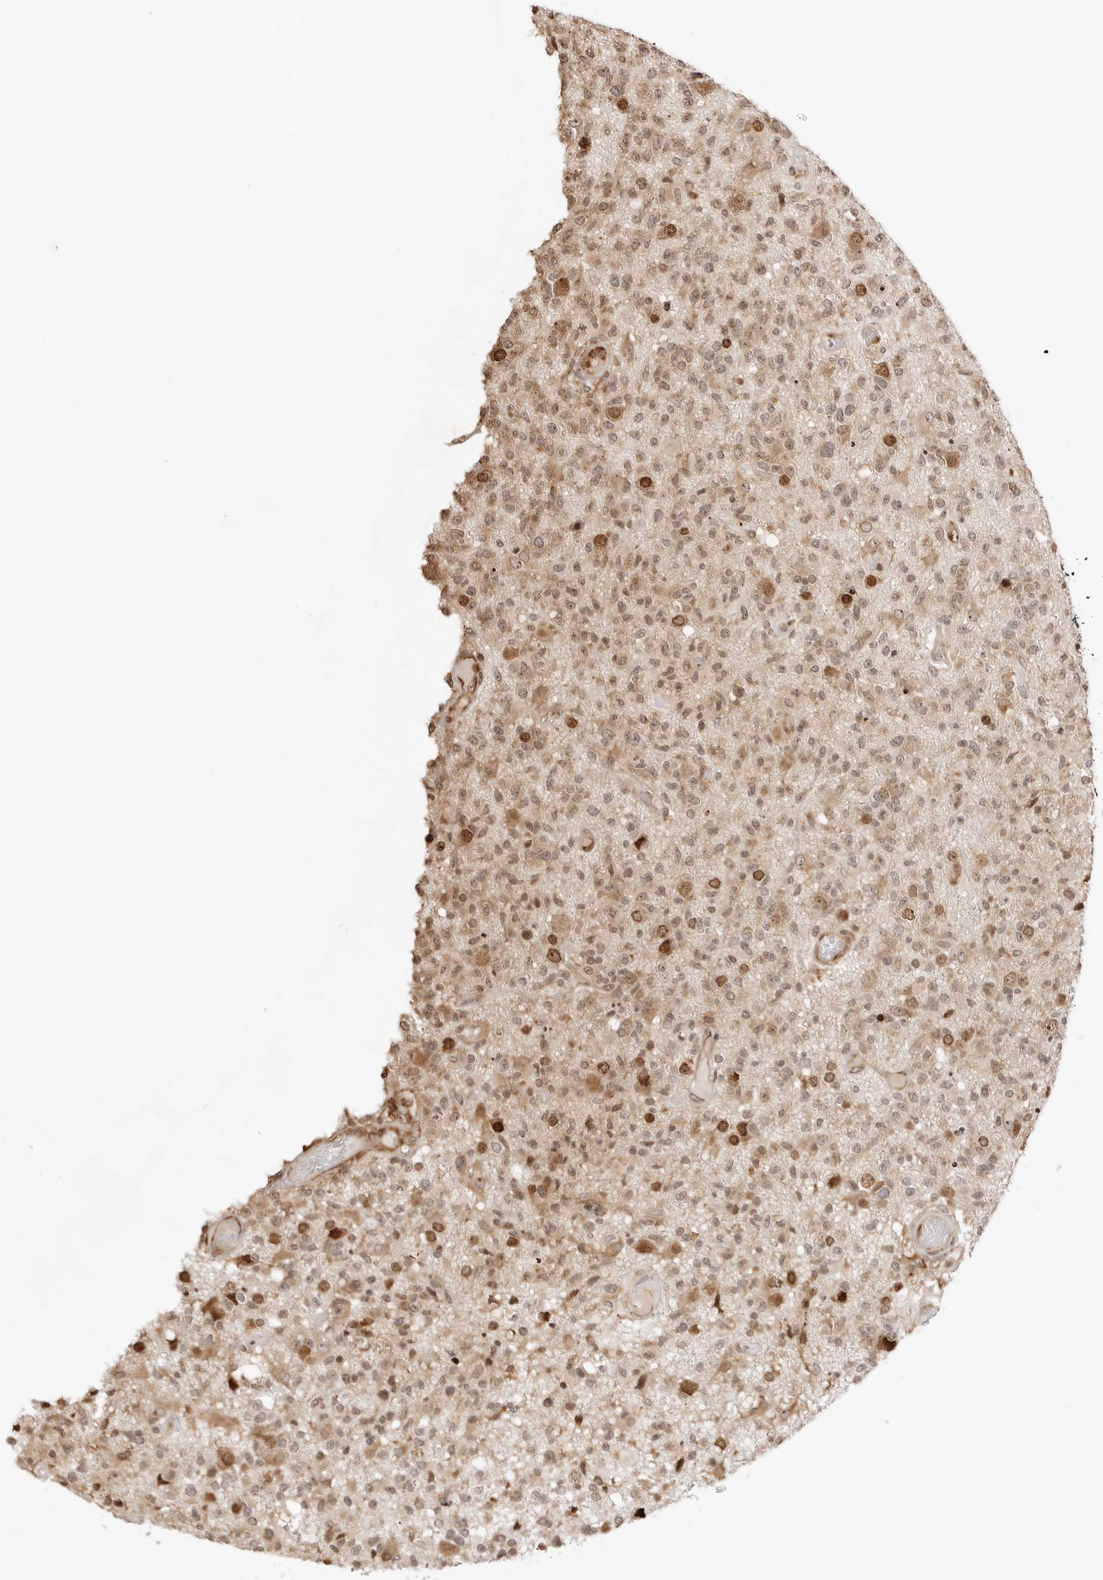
{"staining": {"intensity": "moderate", "quantity": ">75%", "location": "nuclear"}, "tissue": "glioma", "cell_type": "Tumor cells", "image_type": "cancer", "snomed": [{"axis": "morphology", "description": "Glioma, malignant, High grade"}, {"axis": "morphology", "description": "Glioblastoma, NOS"}, {"axis": "topography", "description": "Brain"}], "caption": "A high-resolution photomicrograph shows immunohistochemistry staining of malignant glioma (high-grade), which exhibits moderate nuclear positivity in approximately >75% of tumor cells. (DAB IHC, brown staining for protein, blue staining for nuclei).", "gene": "FKBP14", "patient": {"sex": "male", "age": 60}}